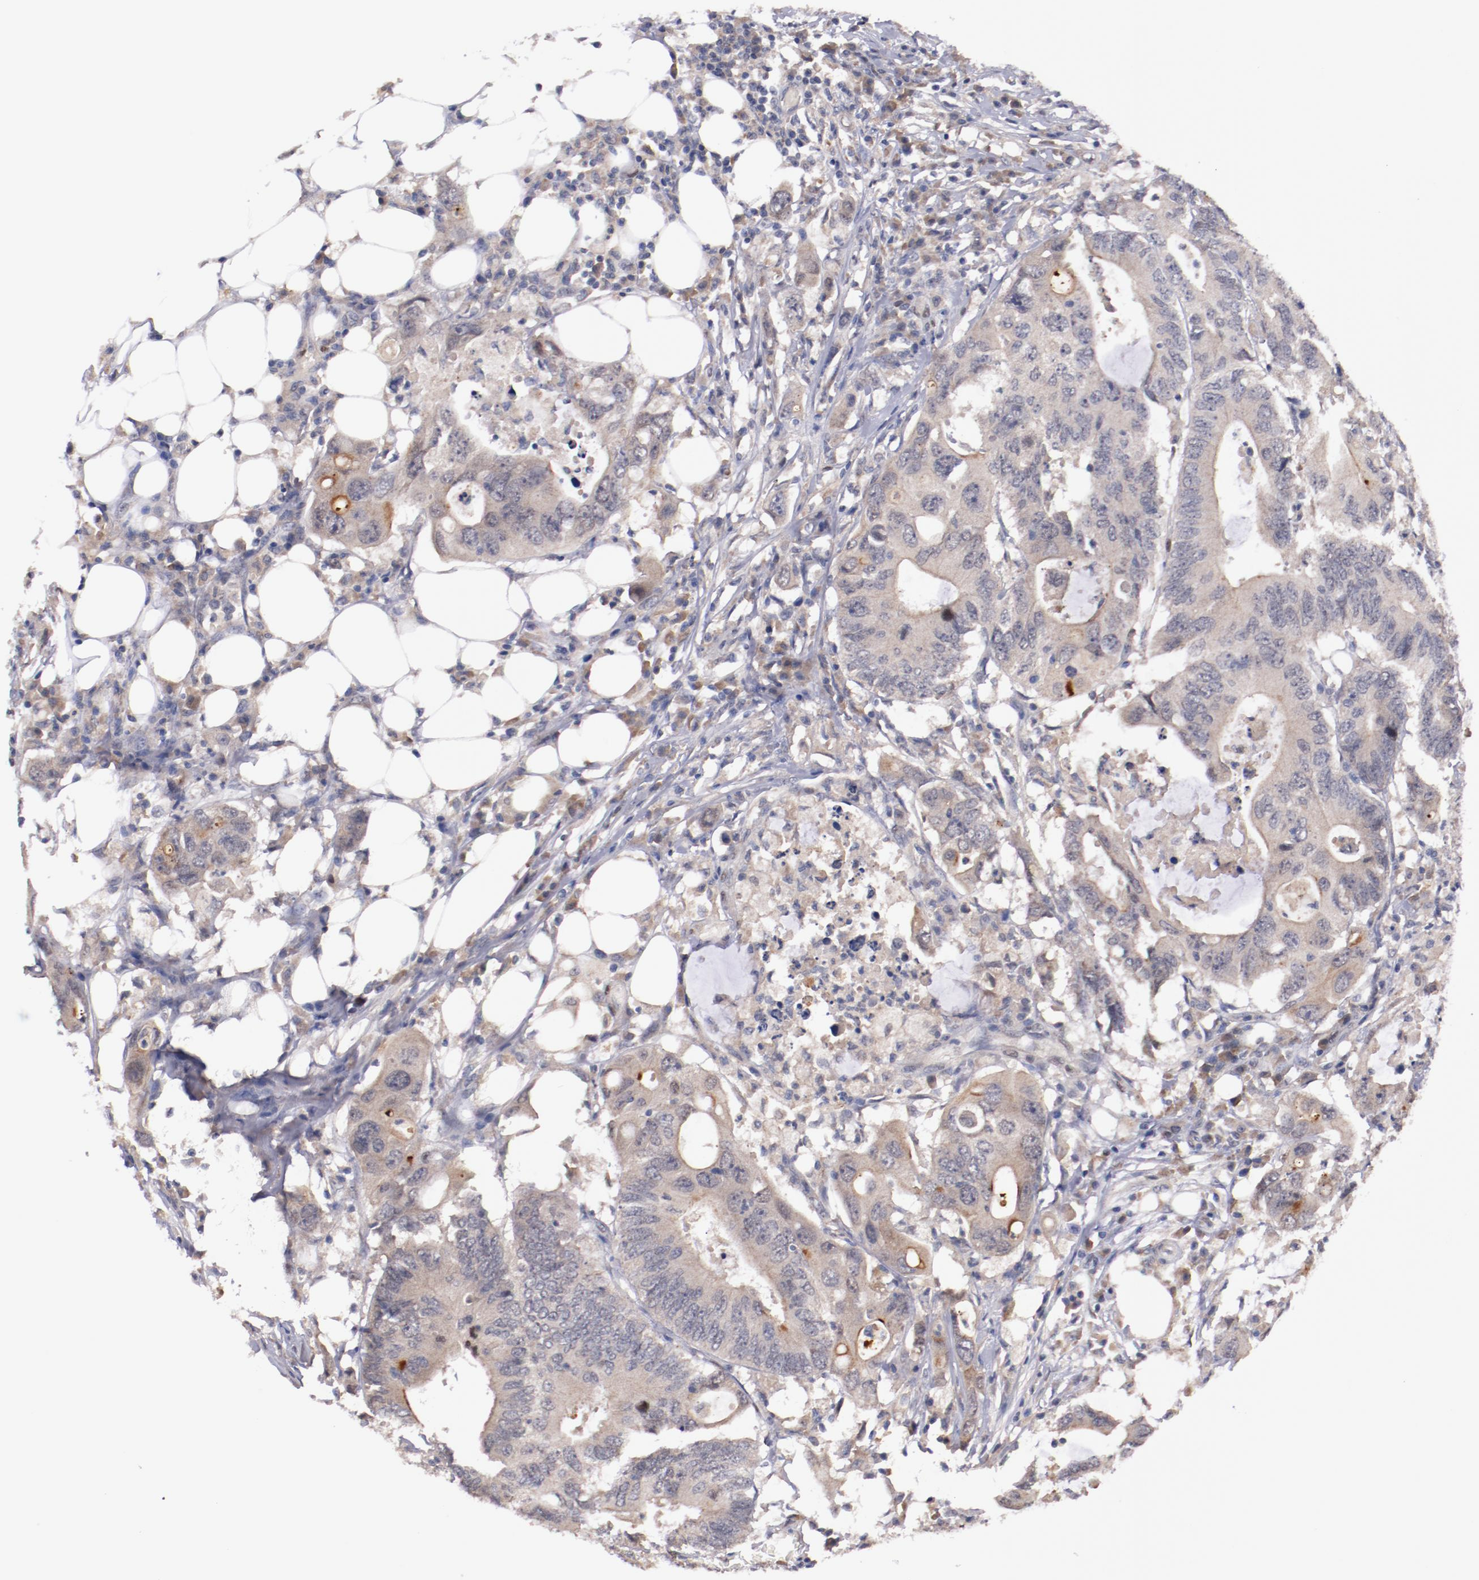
{"staining": {"intensity": "weak", "quantity": ">75%", "location": "cytoplasmic/membranous"}, "tissue": "colorectal cancer", "cell_type": "Tumor cells", "image_type": "cancer", "snomed": [{"axis": "morphology", "description": "Adenocarcinoma, NOS"}, {"axis": "topography", "description": "Colon"}], "caption": "Colorectal cancer (adenocarcinoma) stained with a protein marker reveals weak staining in tumor cells.", "gene": "FAM81A", "patient": {"sex": "male", "age": 71}}